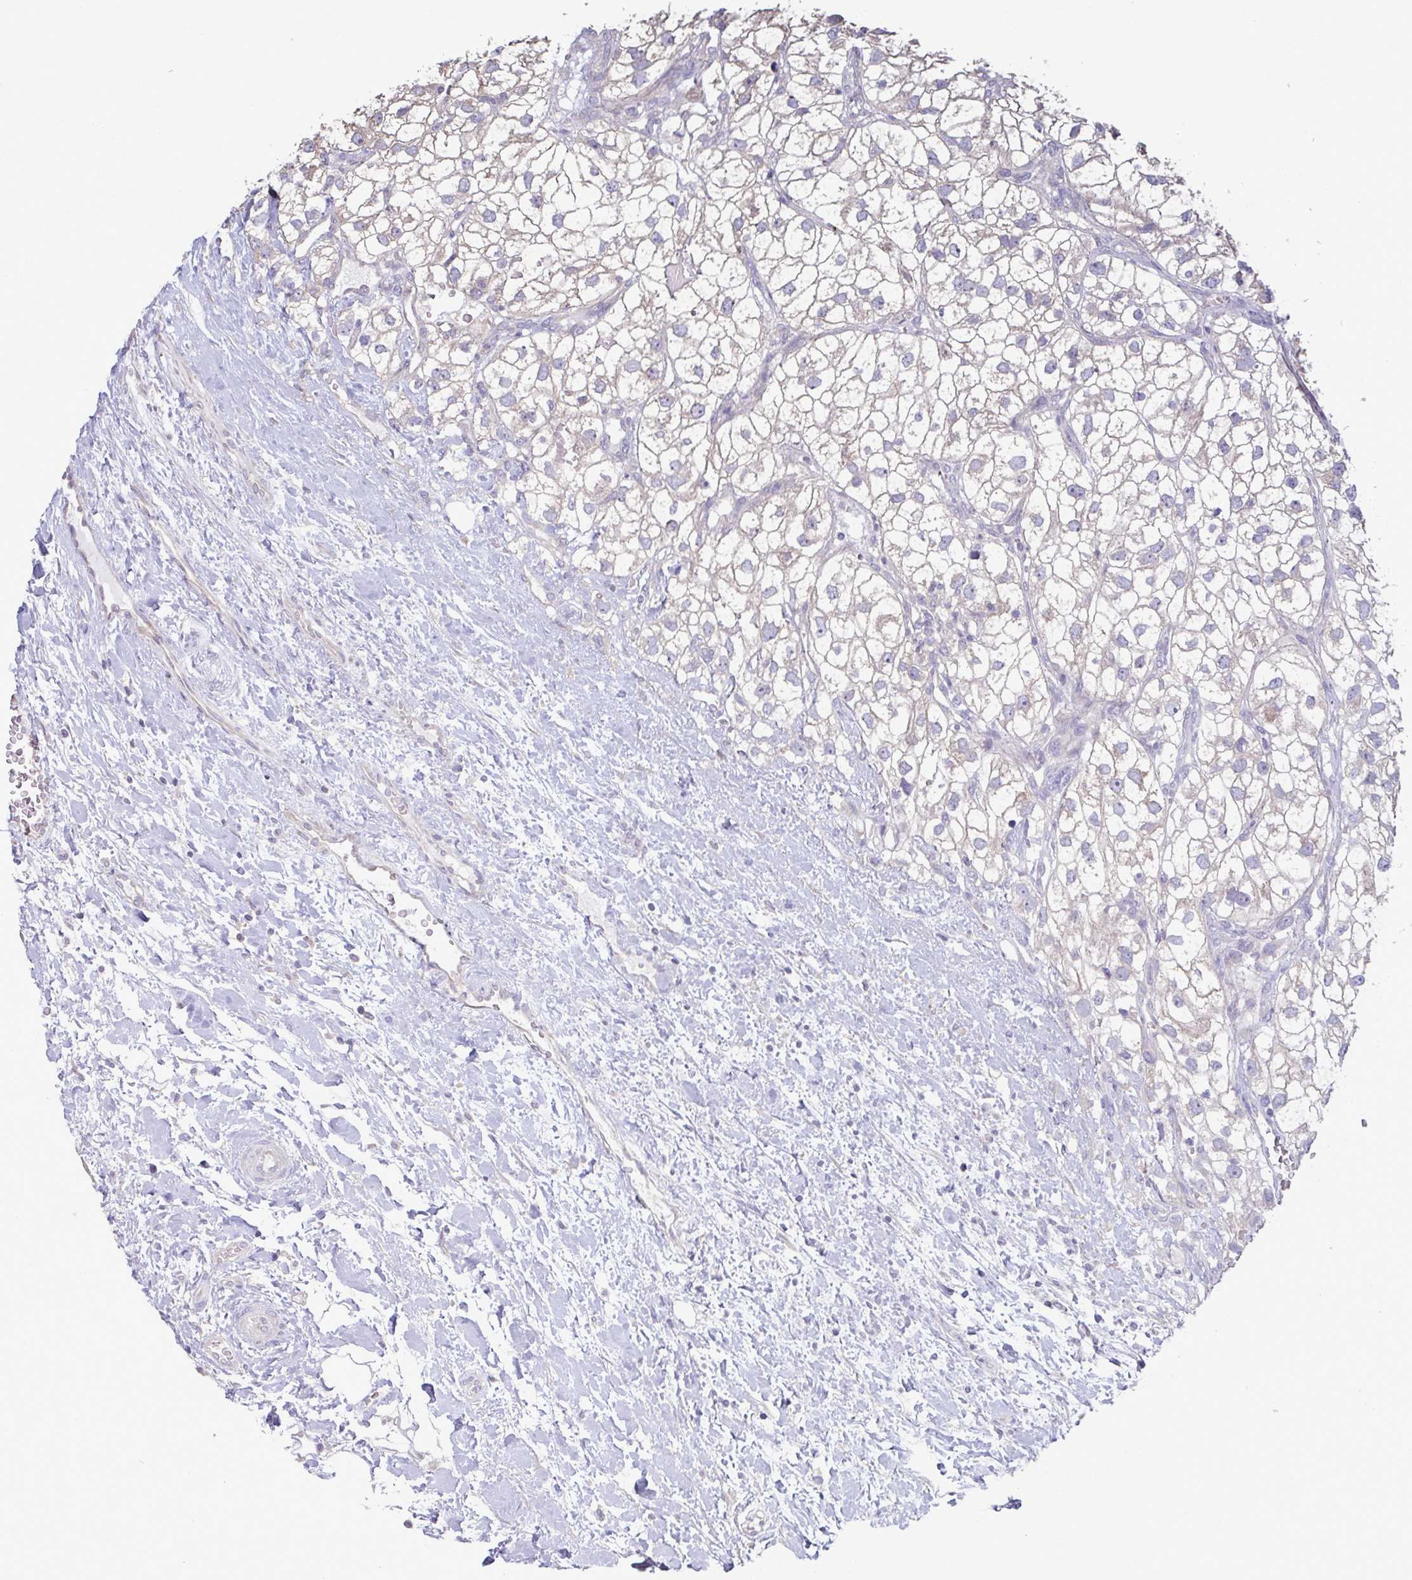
{"staining": {"intensity": "negative", "quantity": "none", "location": "none"}, "tissue": "renal cancer", "cell_type": "Tumor cells", "image_type": "cancer", "snomed": [{"axis": "morphology", "description": "Adenocarcinoma, NOS"}, {"axis": "topography", "description": "Kidney"}], "caption": "Tumor cells are negative for brown protein staining in adenocarcinoma (renal).", "gene": "GLDC", "patient": {"sex": "male", "age": 59}}